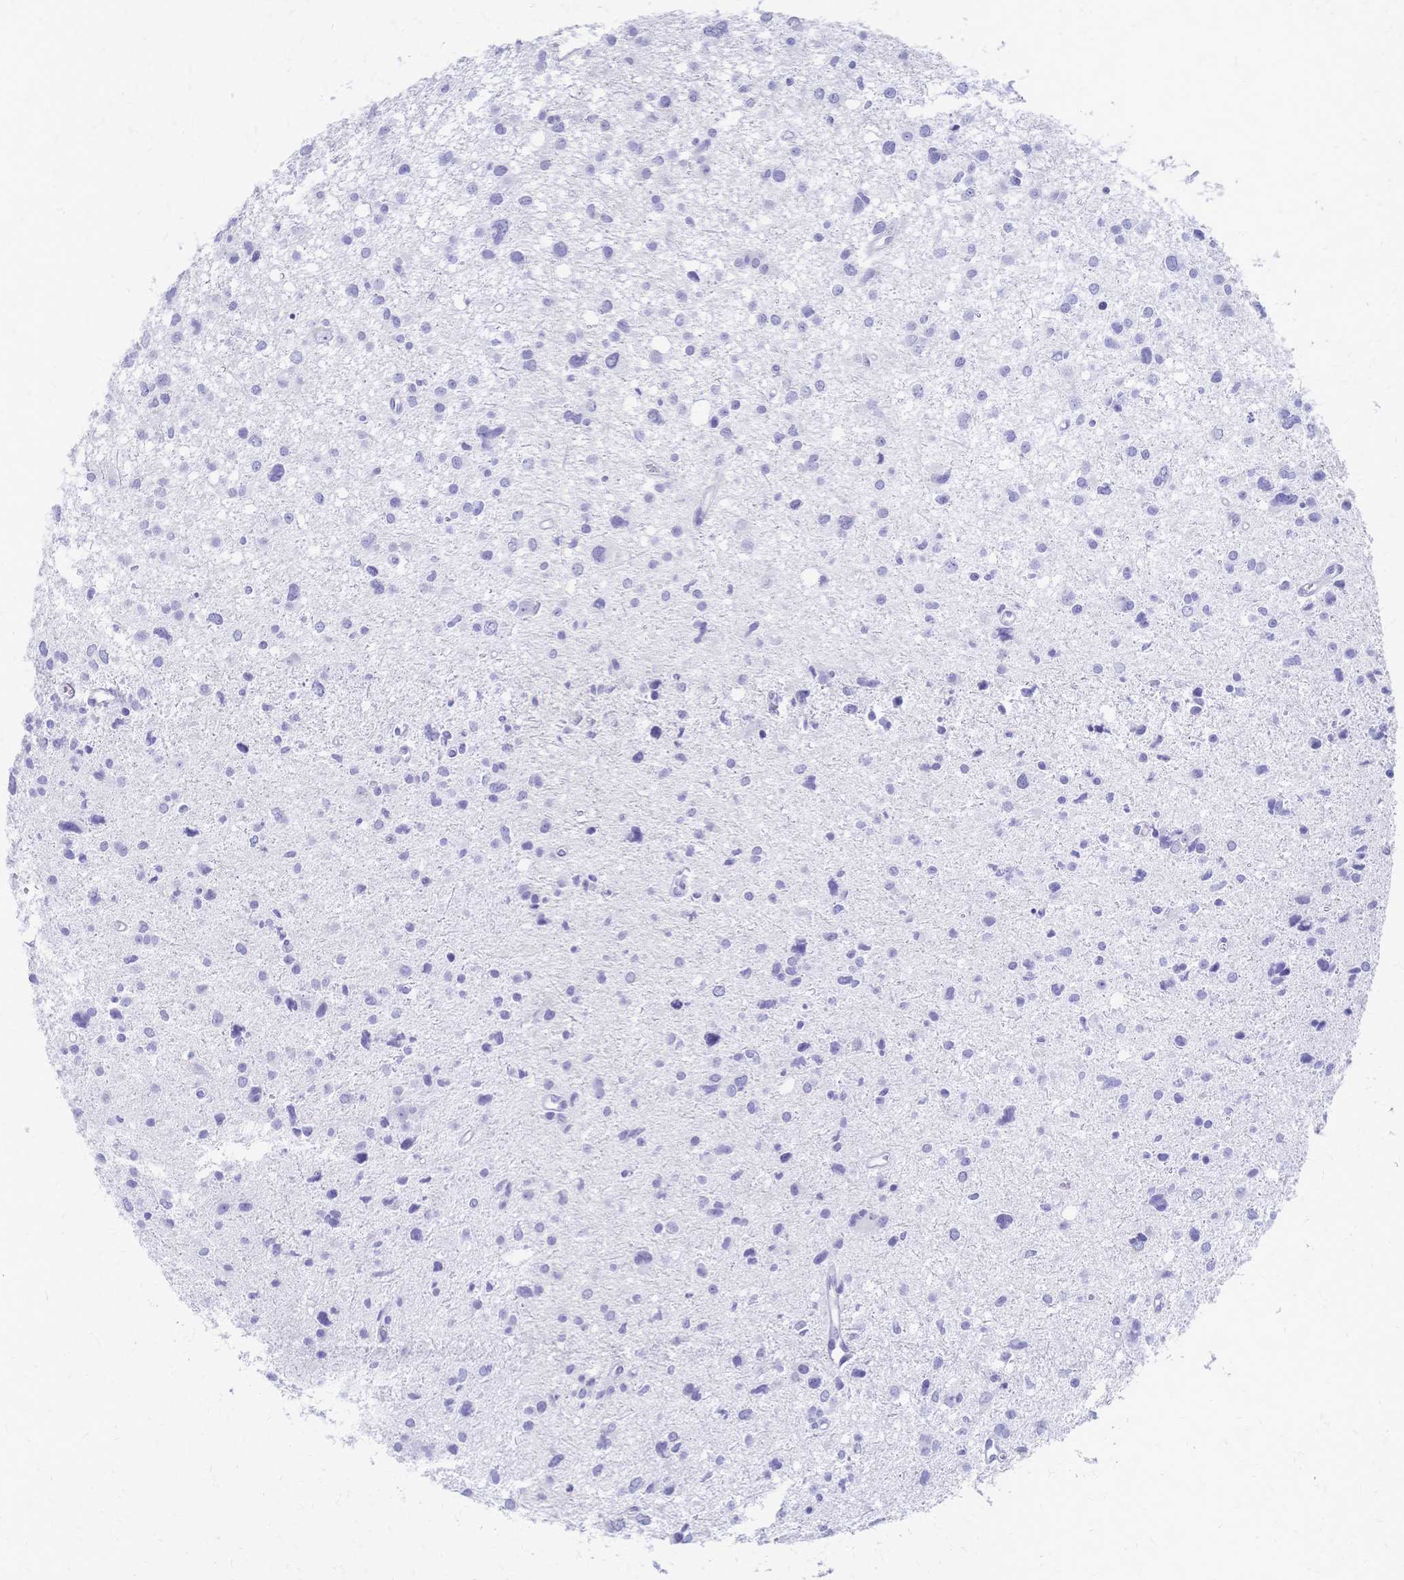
{"staining": {"intensity": "negative", "quantity": "none", "location": "none"}, "tissue": "glioma", "cell_type": "Tumor cells", "image_type": "cancer", "snomed": [{"axis": "morphology", "description": "Glioma, malignant, High grade"}, {"axis": "topography", "description": "Brain"}], "caption": "Immunohistochemical staining of glioma reveals no significant expression in tumor cells.", "gene": "CYB5A", "patient": {"sex": "male", "age": 23}}